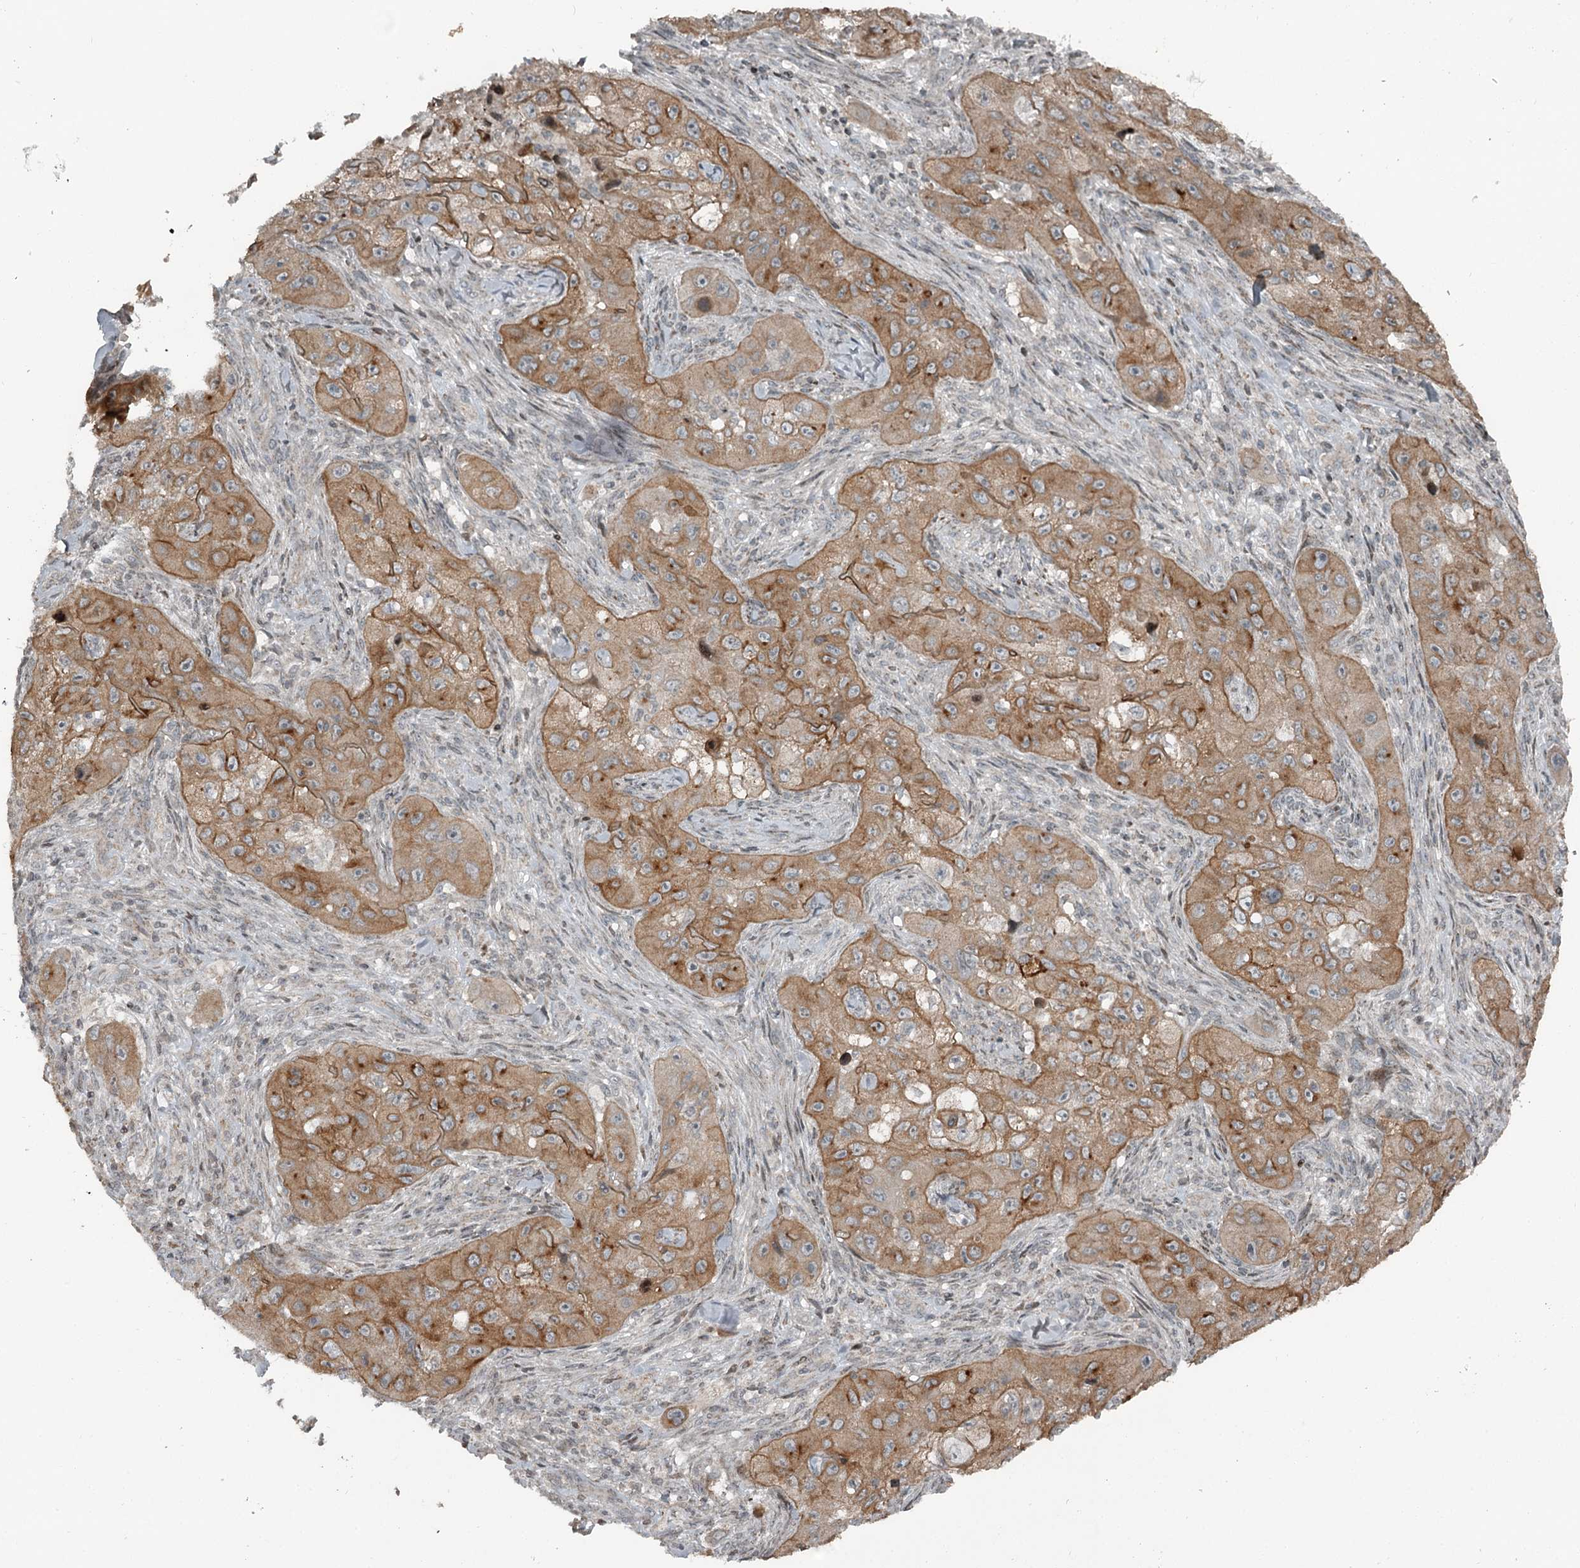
{"staining": {"intensity": "moderate", "quantity": ">75%", "location": "cytoplasmic/membranous"}, "tissue": "skin cancer", "cell_type": "Tumor cells", "image_type": "cancer", "snomed": [{"axis": "morphology", "description": "Squamous cell carcinoma, NOS"}, {"axis": "topography", "description": "Skin"}, {"axis": "topography", "description": "Subcutis"}], "caption": "Protein analysis of skin cancer (squamous cell carcinoma) tissue demonstrates moderate cytoplasmic/membranous staining in about >75% of tumor cells. (DAB = brown stain, brightfield microscopy at high magnification).", "gene": "RASSF8", "patient": {"sex": "male", "age": 73}}